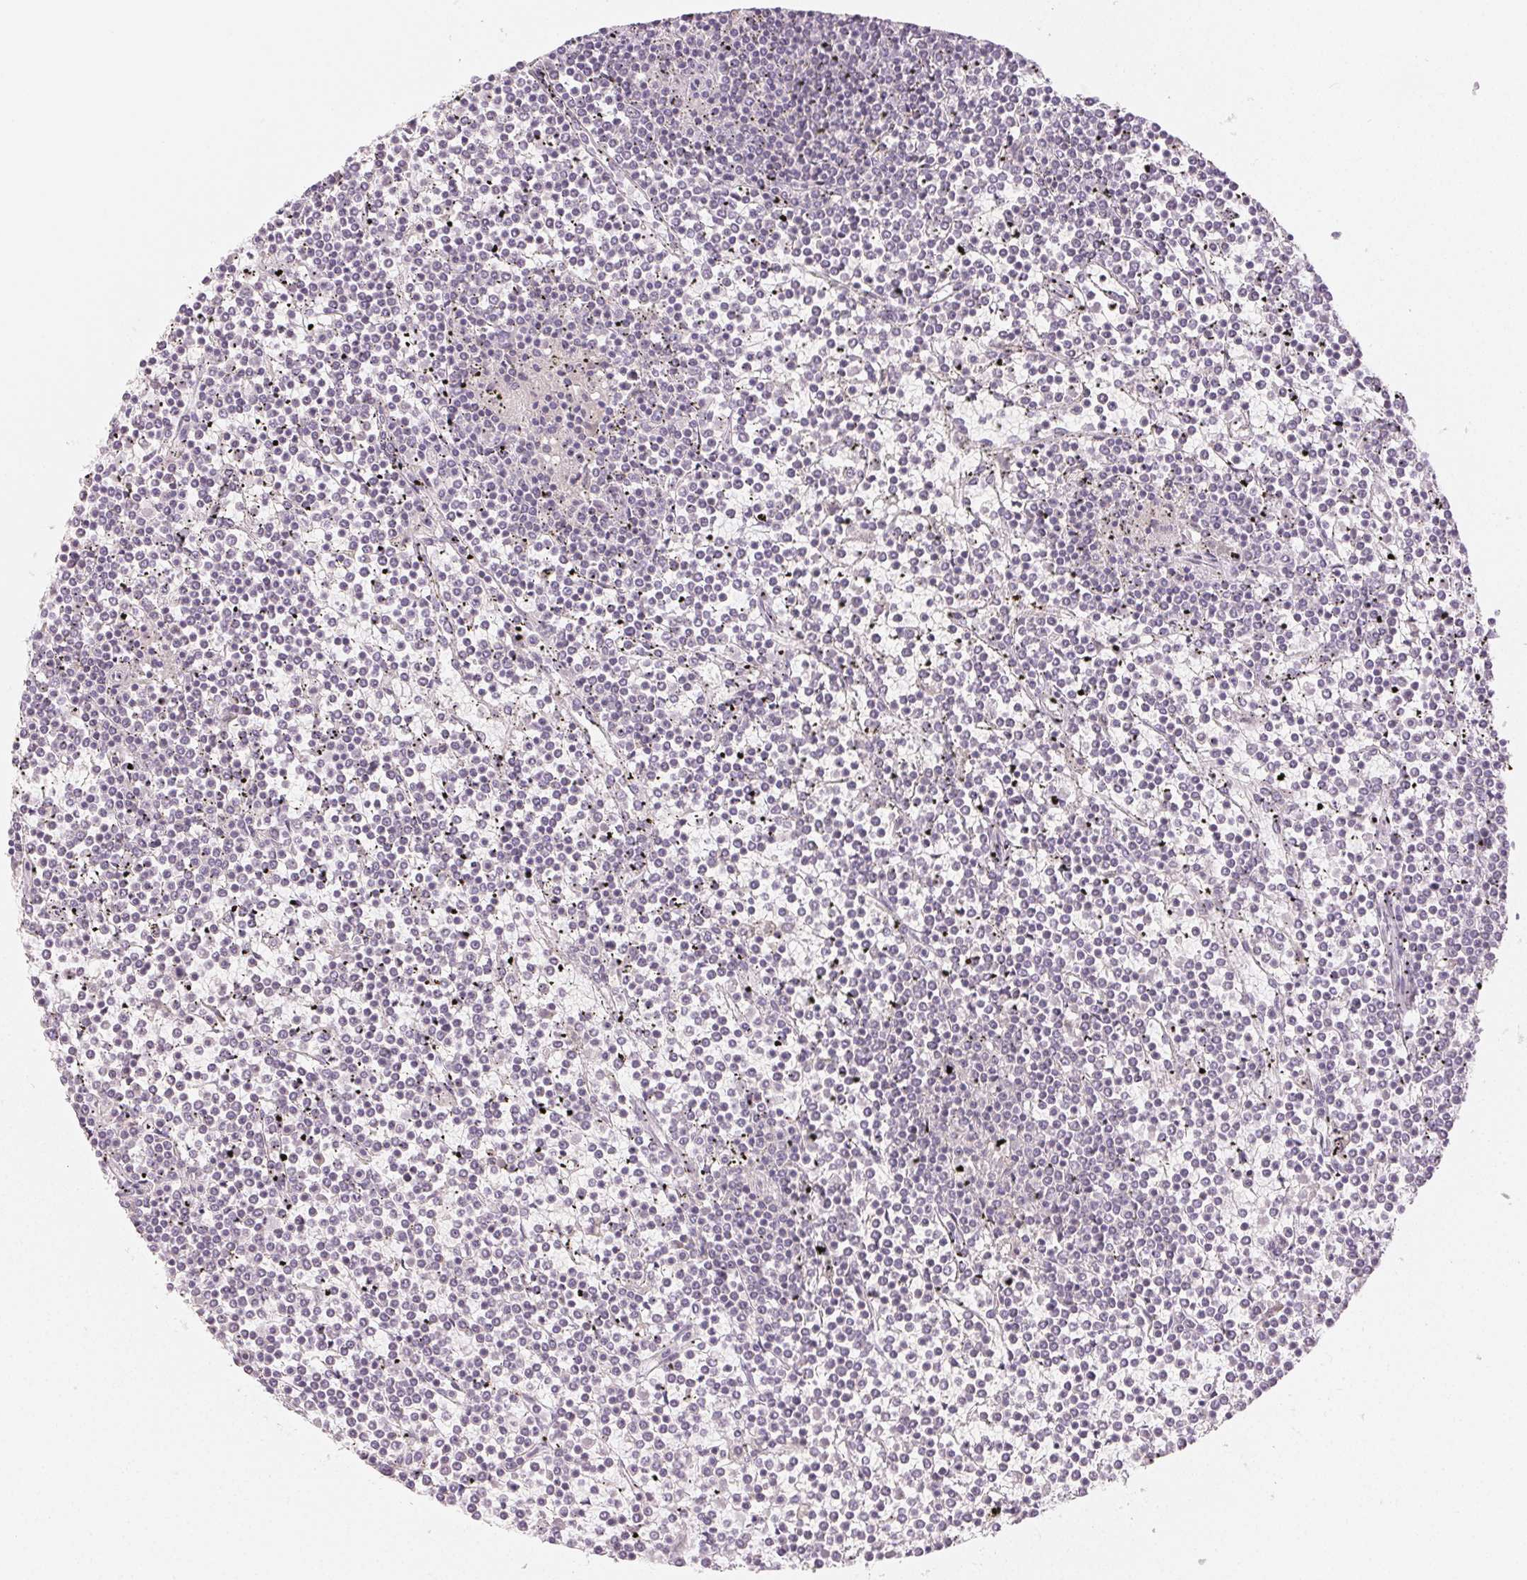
{"staining": {"intensity": "negative", "quantity": "none", "location": "none"}, "tissue": "lymphoma", "cell_type": "Tumor cells", "image_type": "cancer", "snomed": [{"axis": "morphology", "description": "Malignant lymphoma, non-Hodgkin's type, Low grade"}, {"axis": "topography", "description": "Spleen"}], "caption": "High power microscopy photomicrograph of an immunohistochemistry (IHC) image of lymphoma, revealing no significant positivity in tumor cells.", "gene": "LVRN", "patient": {"sex": "female", "age": 19}}